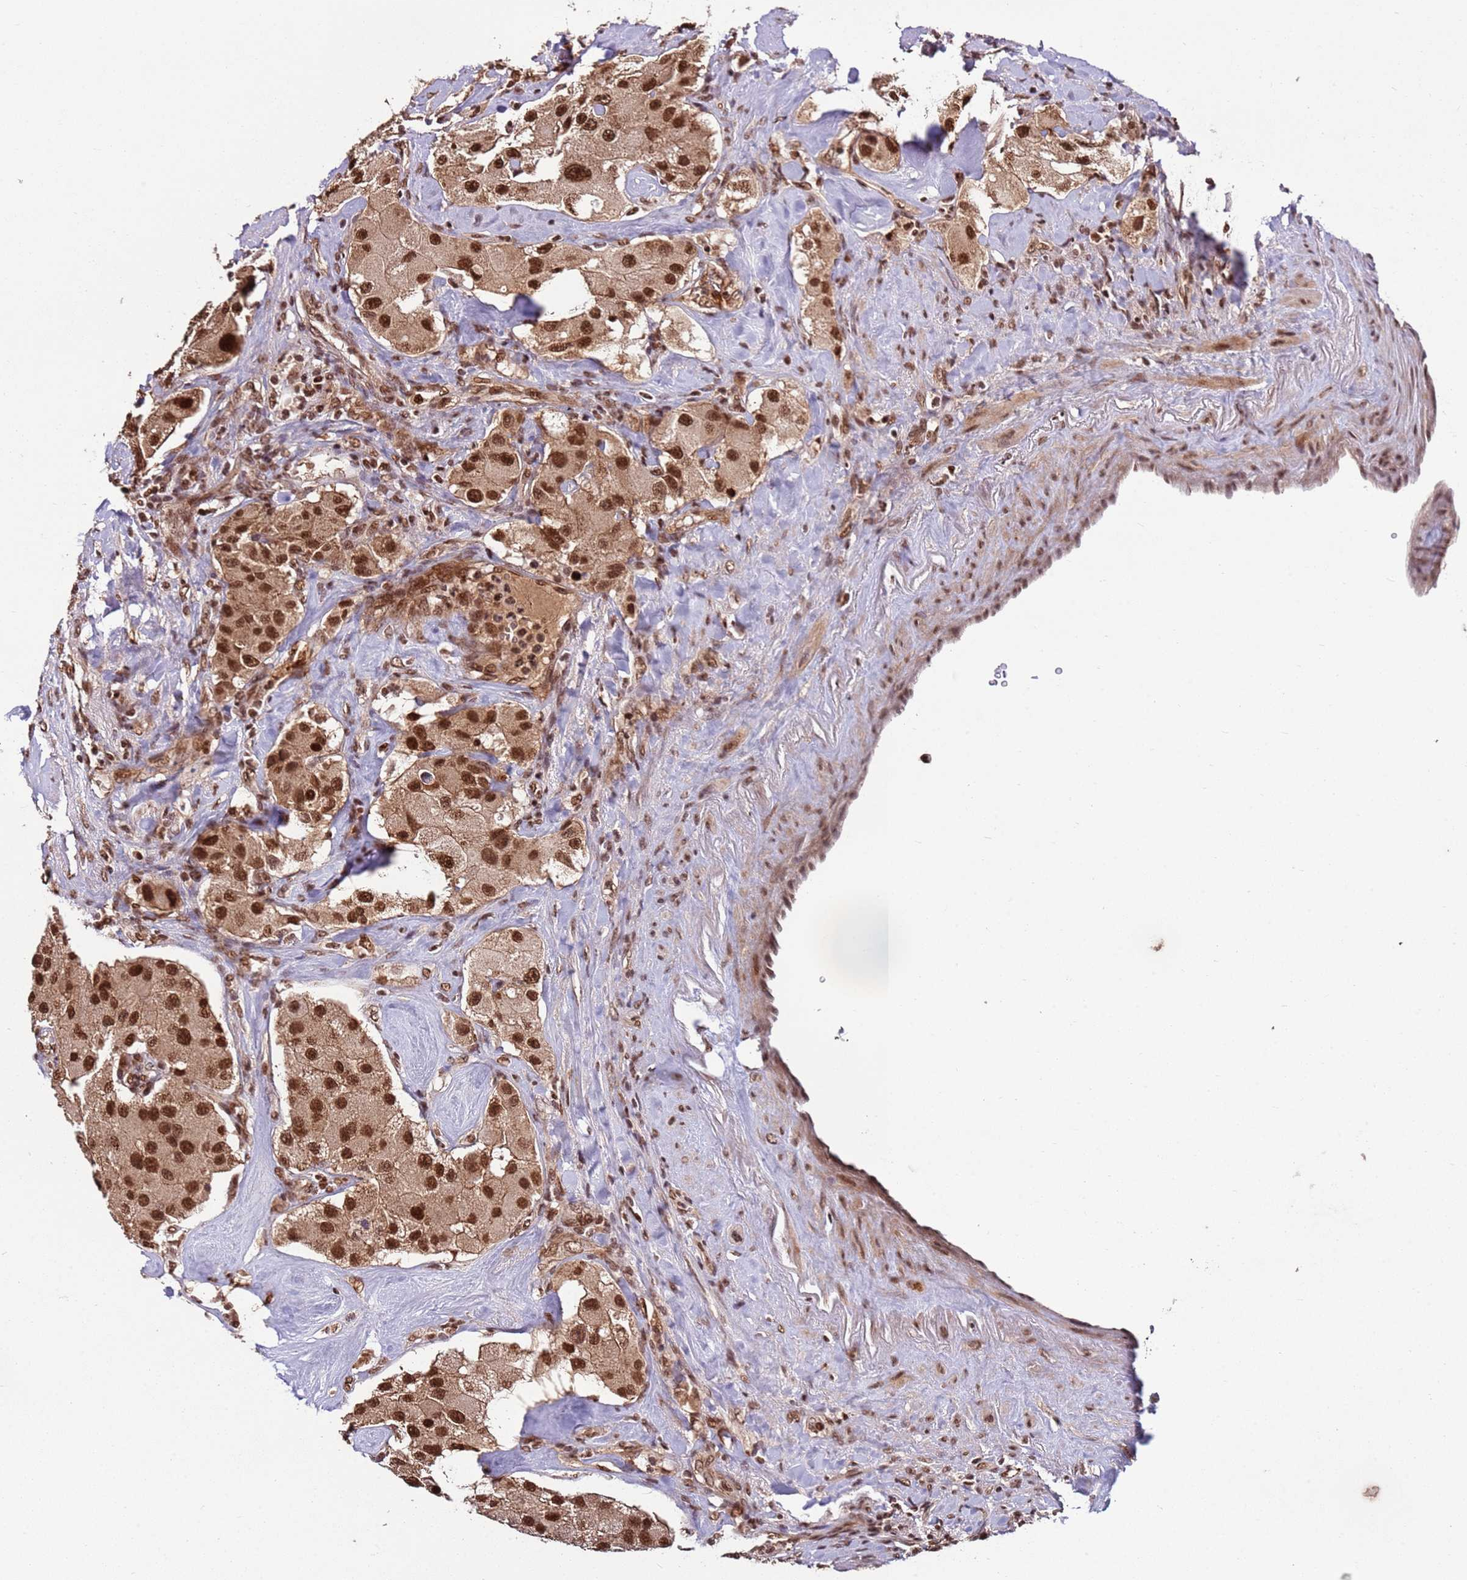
{"staining": {"intensity": "strong", "quantity": ">75%", "location": "cytoplasmic/membranous,nuclear"}, "tissue": "carcinoid", "cell_type": "Tumor cells", "image_type": "cancer", "snomed": [{"axis": "morphology", "description": "Carcinoid, malignant, NOS"}, {"axis": "topography", "description": "Pancreas"}], "caption": "This is a micrograph of immunohistochemistry (IHC) staining of malignant carcinoid, which shows strong staining in the cytoplasmic/membranous and nuclear of tumor cells.", "gene": "ZBTB12", "patient": {"sex": "male", "age": 41}}